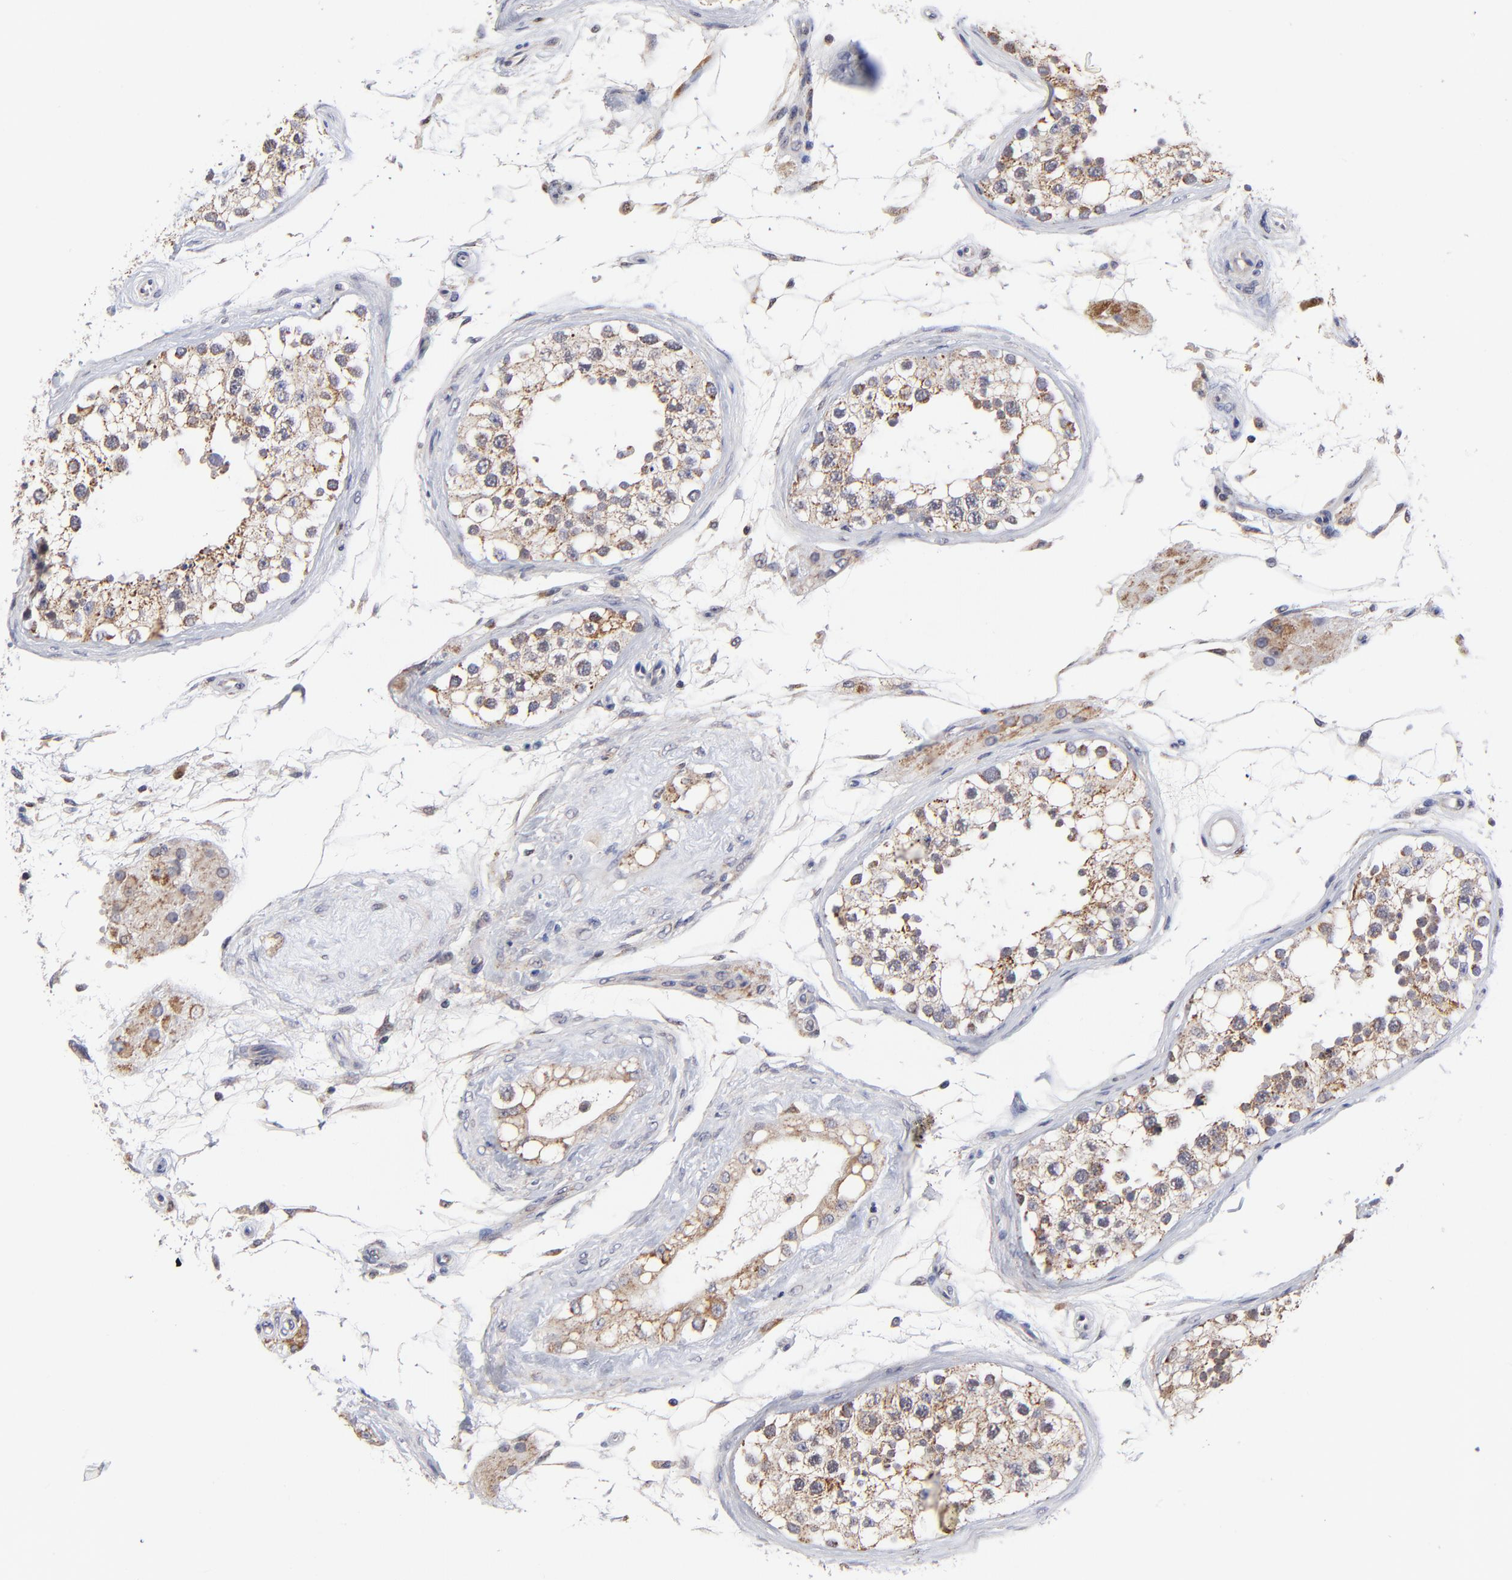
{"staining": {"intensity": "weak", "quantity": "<25%", "location": "cytoplasmic/membranous"}, "tissue": "testis", "cell_type": "Cells in seminiferous ducts", "image_type": "normal", "snomed": [{"axis": "morphology", "description": "Normal tissue, NOS"}, {"axis": "topography", "description": "Testis"}], "caption": "IHC micrograph of unremarkable testis stained for a protein (brown), which reveals no expression in cells in seminiferous ducts.", "gene": "FBXL12", "patient": {"sex": "male", "age": 68}}